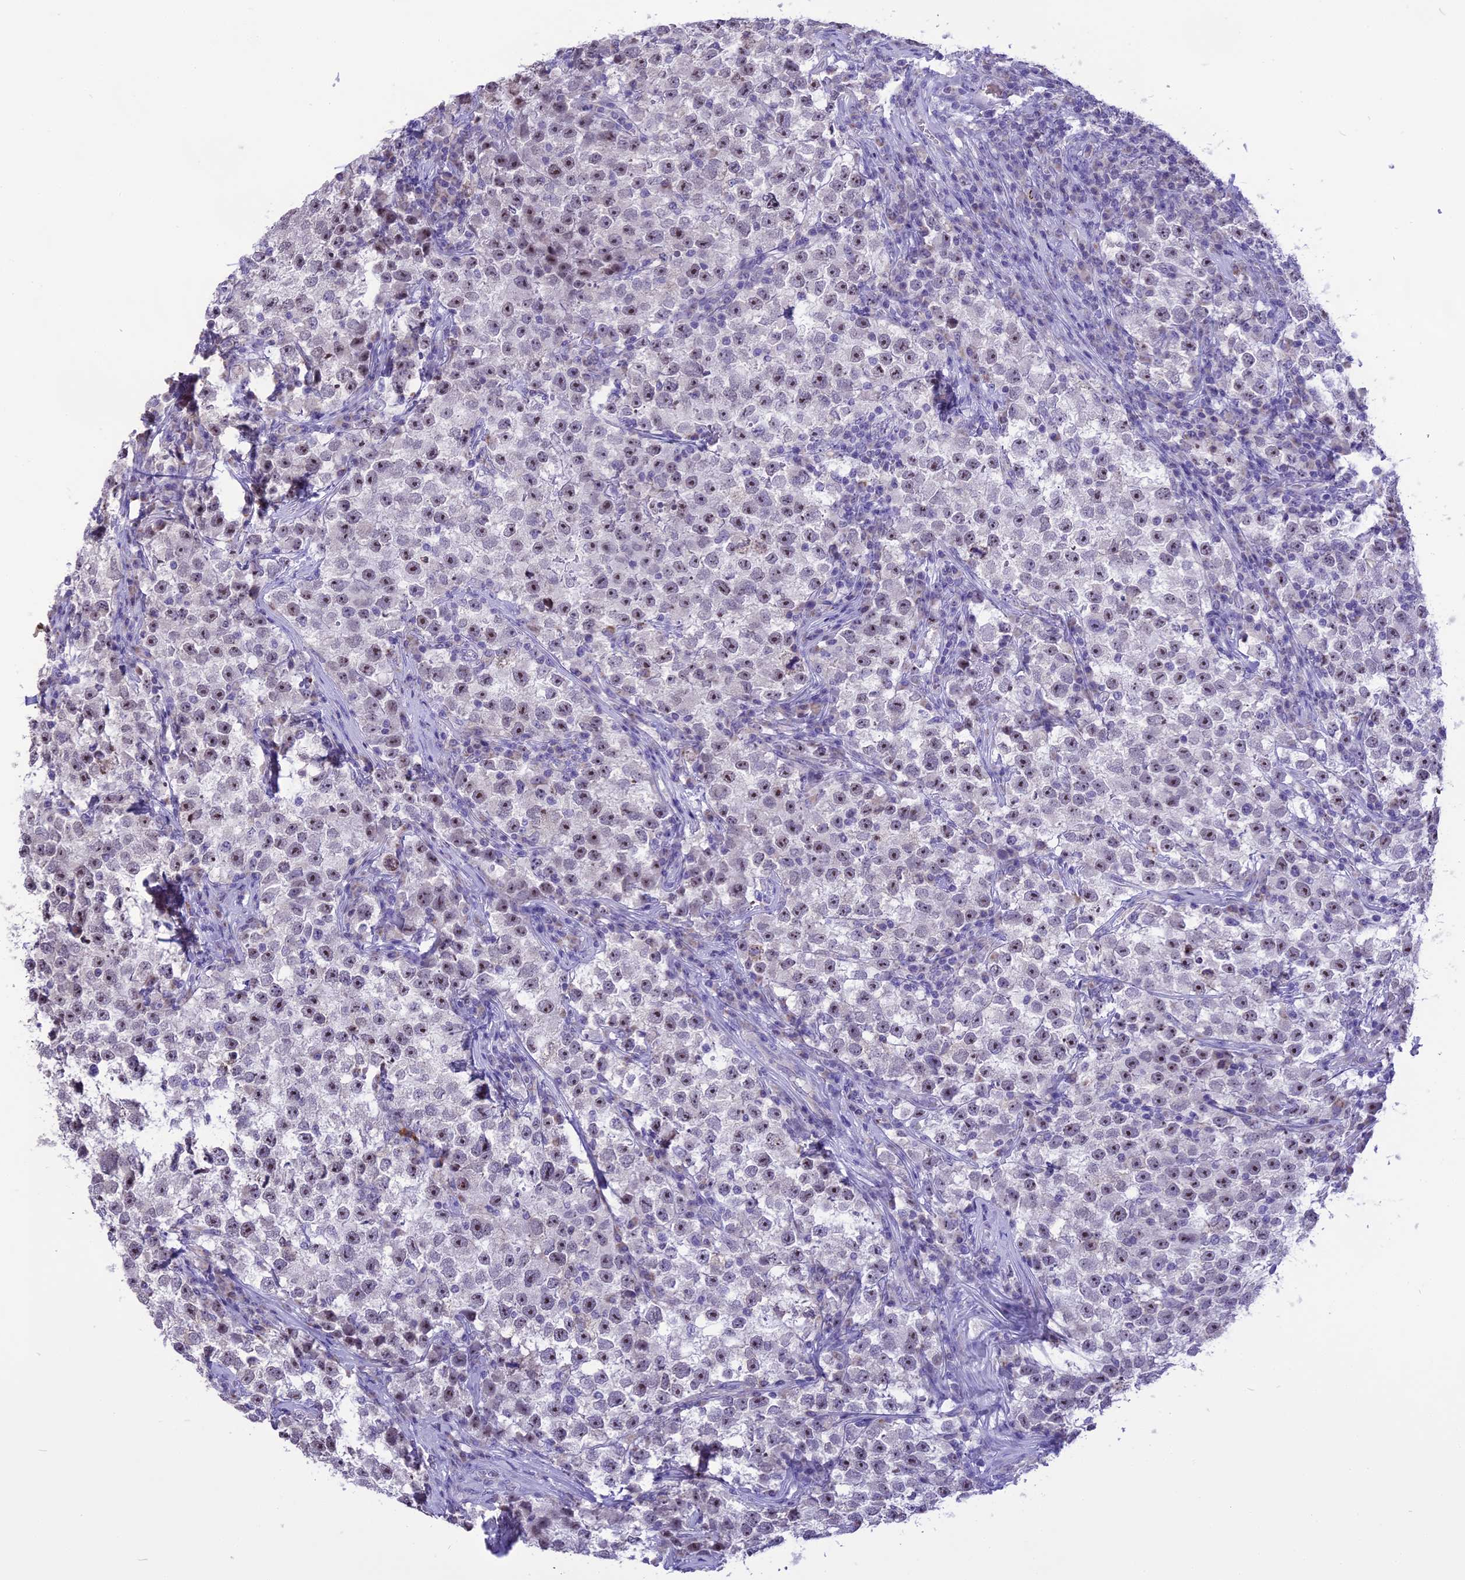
{"staining": {"intensity": "moderate", "quantity": "25%-75%", "location": "nuclear"}, "tissue": "testis cancer", "cell_type": "Tumor cells", "image_type": "cancer", "snomed": [{"axis": "morphology", "description": "Seminoma, NOS"}, {"axis": "topography", "description": "Testis"}], "caption": "A histopathology image of testis cancer (seminoma) stained for a protein shows moderate nuclear brown staining in tumor cells. (brown staining indicates protein expression, while blue staining denotes nuclei).", "gene": "CMSS1", "patient": {"sex": "male", "age": 22}}